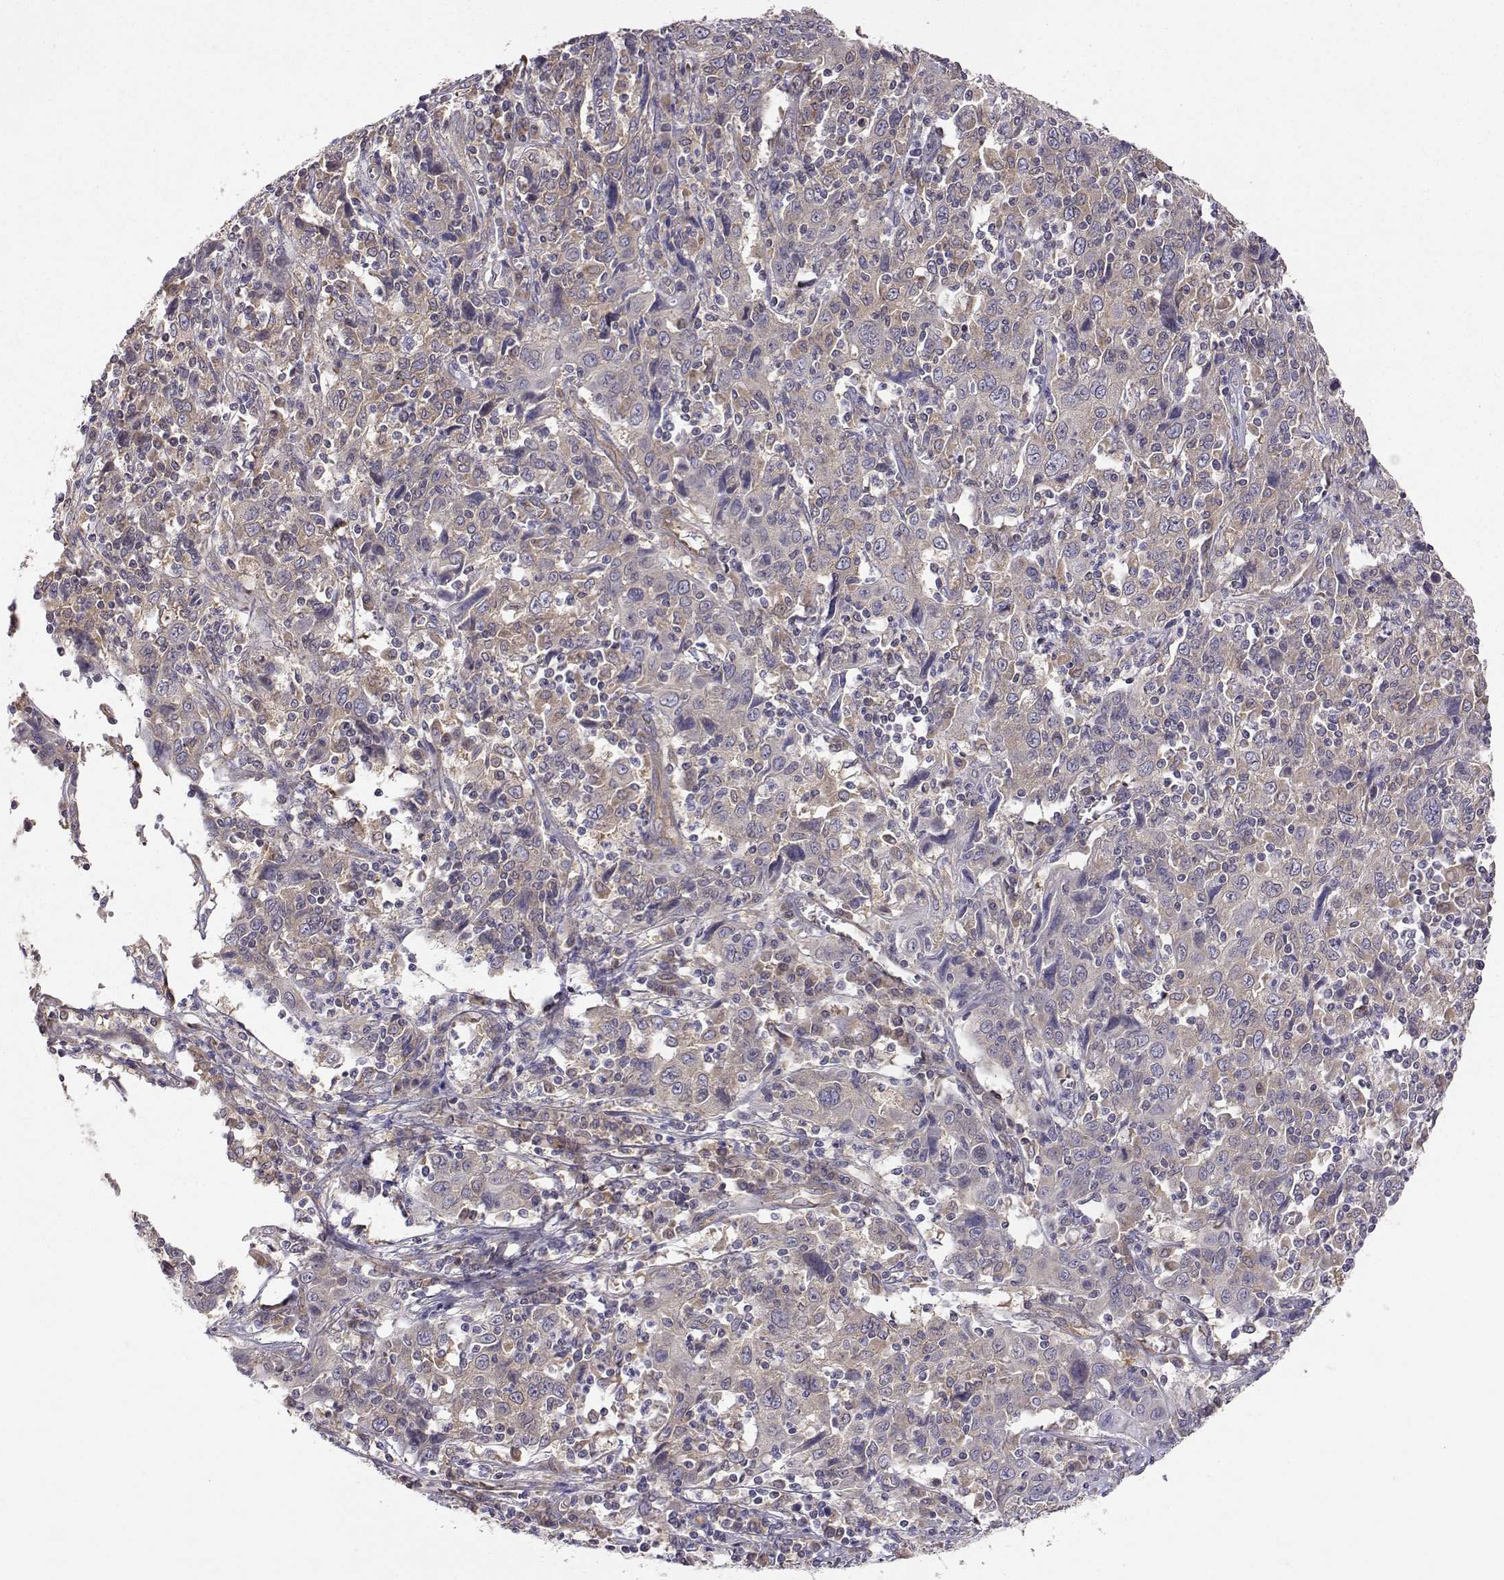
{"staining": {"intensity": "weak", "quantity": ">75%", "location": "cytoplasmic/membranous"}, "tissue": "cervical cancer", "cell_type": "Tumor cells", "image_type": "cancer", "snomed": [{"axis": "morphology", "description": "Squamous cell carcinoma, NOS"}, {"axis": "topography", "description": "Cervix"}], "caption": "Protein expression analysis of human cervical squamous cell carcinoma reveals weak cytoplasmic/membranous positivity in about >75% of tumor cells. (brown staining indicates protein expression, while blue staining denotes nuclei).", "gene": "PAIP1", "patient": {"sex": "female", "age": 46}}